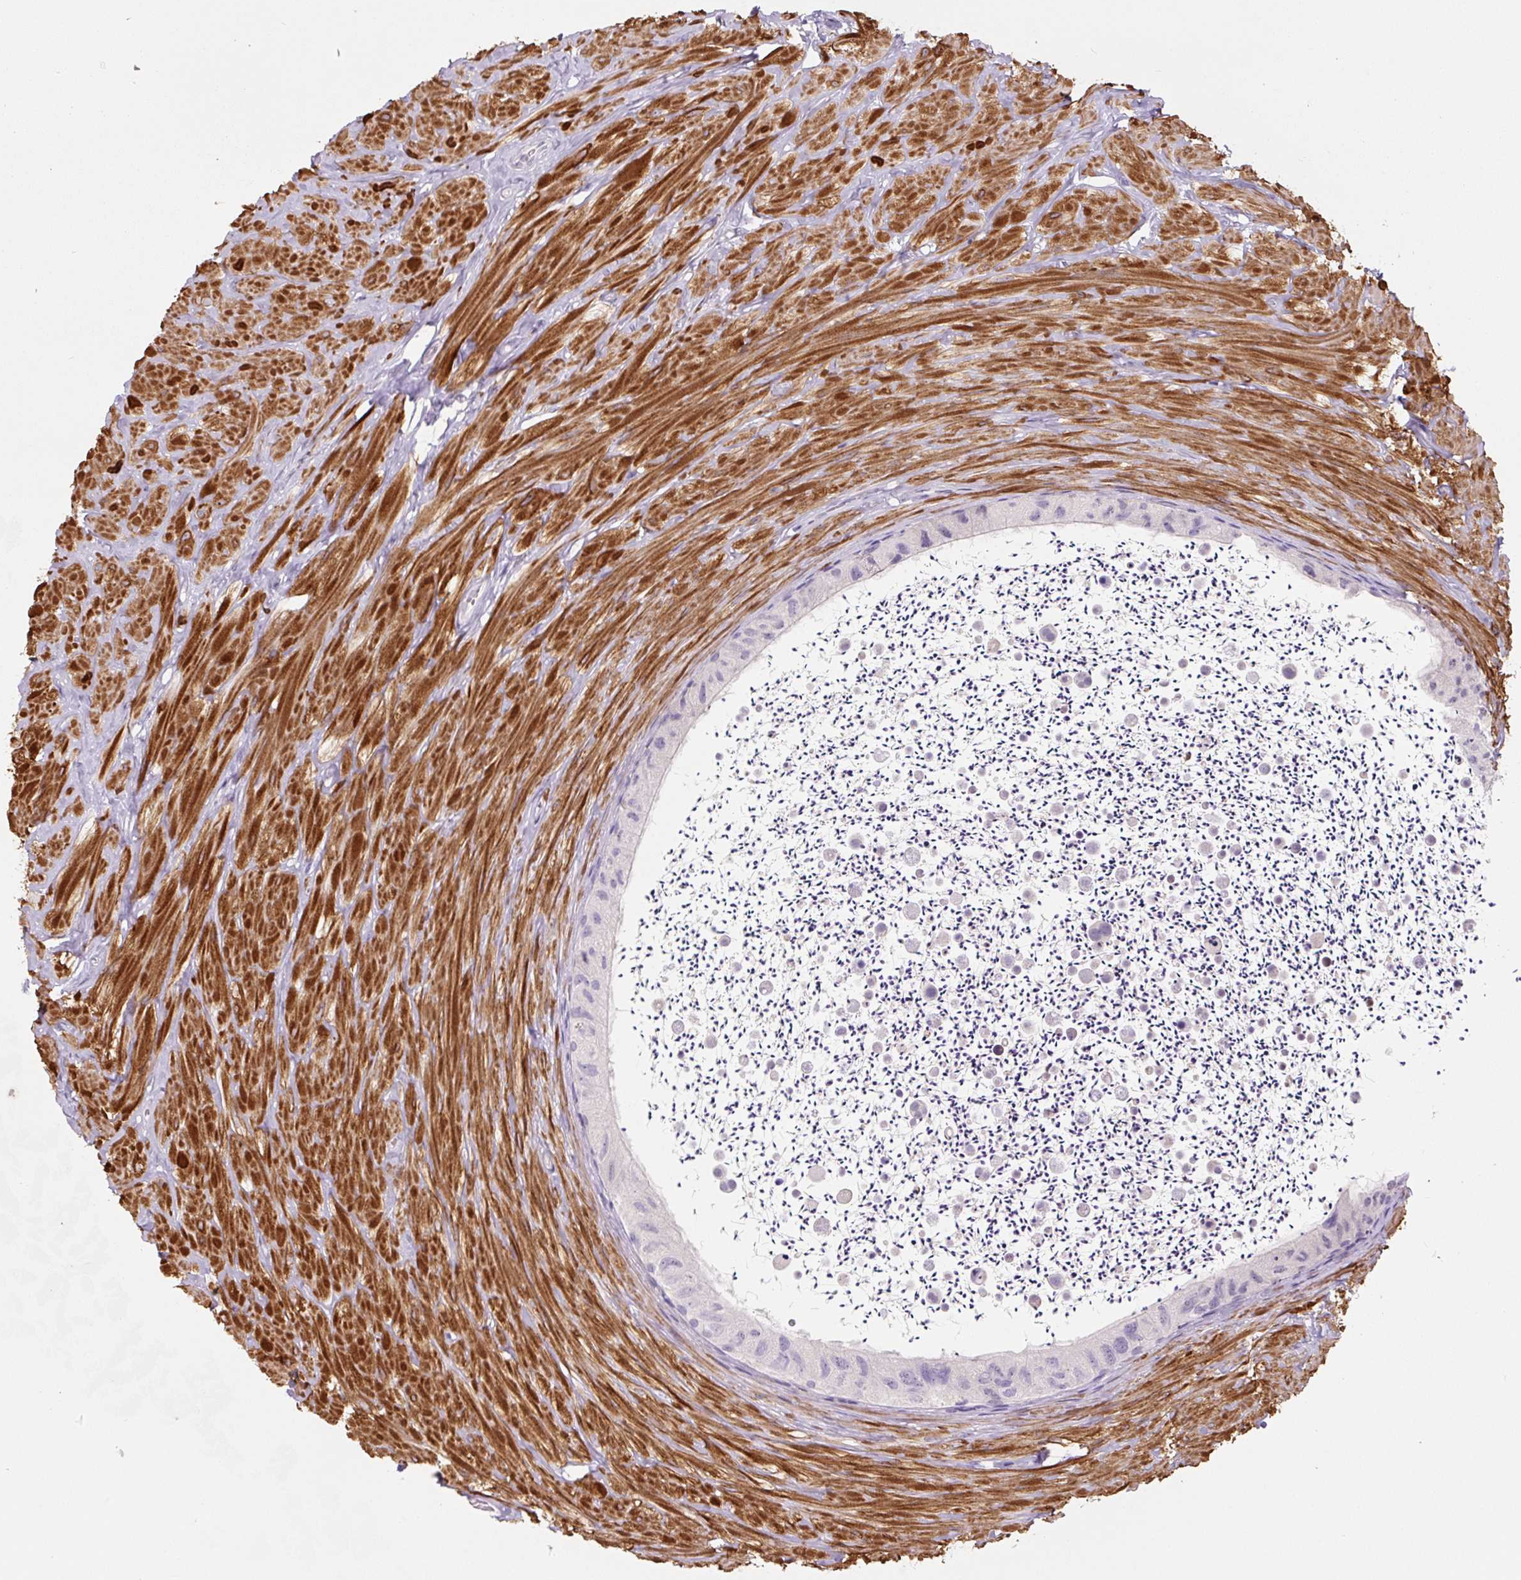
{"staining": {"intensity": "negative", "quantity": "none", "location": "none"}, "tissue": "epididymis", "cell_type": "Glandular cells", "image_type": "normal", "snomed": [{"axis": "morphology", "description": "Normal tissue, NOS"}, {"axis": "topography", "description": "Epididymis"}, {"axis": "topography", "description": "Peripheral nerve tissue"}], "caption": "This photomicrograph is of unremarkable epididymis stained with immunohistochemistry to label a protein in brown with the nuclei are counter-stained blue. There is no staining in glandular cells.", "gene": "CCL25", "patient": {"sex": "male", "age": 32}}